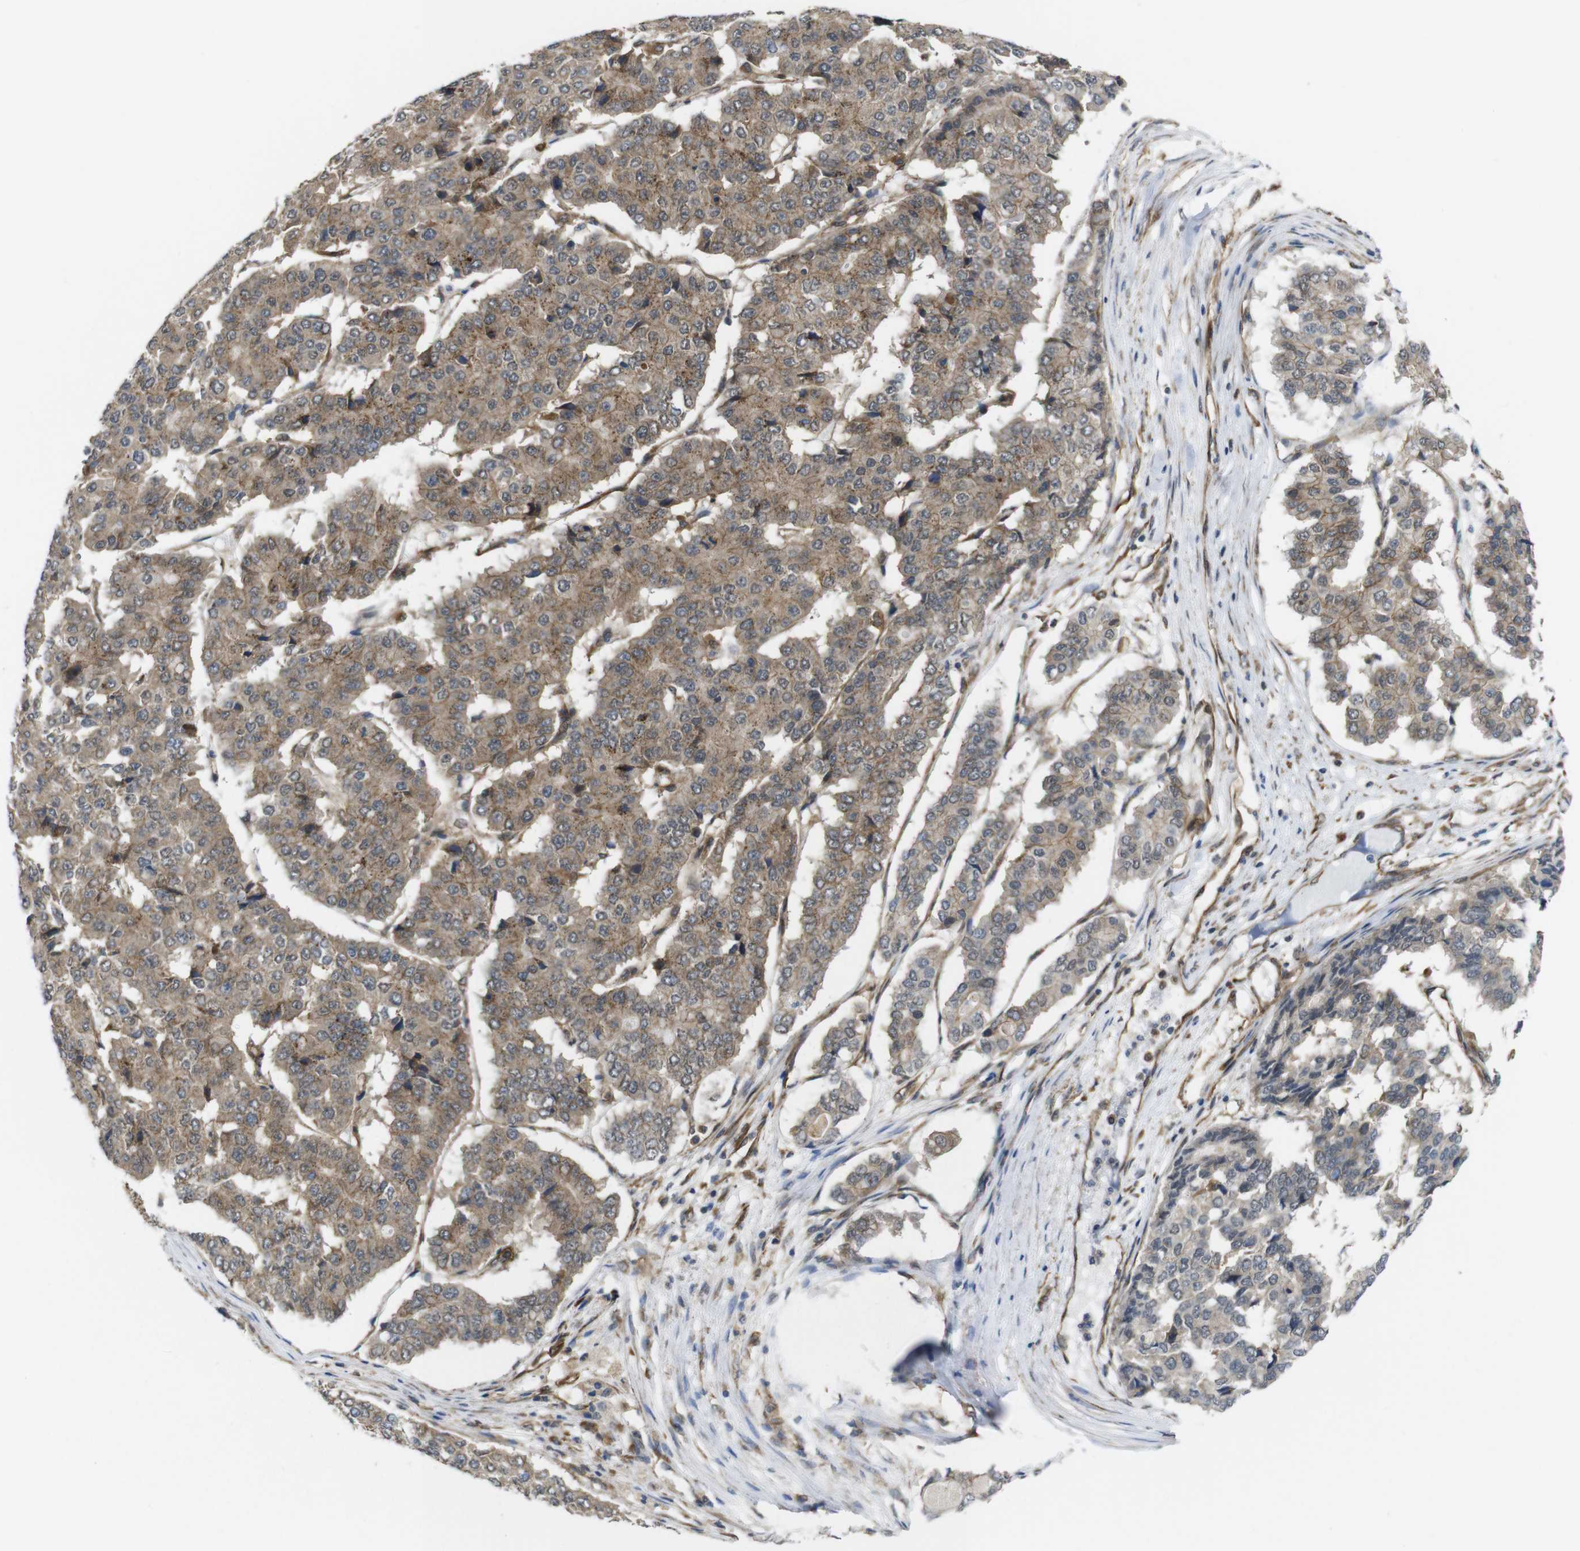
{"staining": {"intensity": "moderate", "quantity": ">75%", "location": "cytoplasmic/membranous"}, "tissue": "pancreatic cancer", "cell_type": "Tumor cells", "image_type": "cancer", "snomed": [{"axis": "morphology", "description": "Adenocarcinoma, NOS"}, {"axis": "topography", "description": "Pancreas"}], "caption": "Protein positivity by immunohistochemistry (IHC) demonstrates moderate cytoplasmic/membranous positivity in about >75% of tumor cells in pancreatic cancer (adenocarcinoma). (Stains: DAB in brown, nuclei in blue, Microscopy: brightfield microscopy at high magnification).", "gene": "ZDHHC5", "patient": {"sex": "male", "age": 50}}